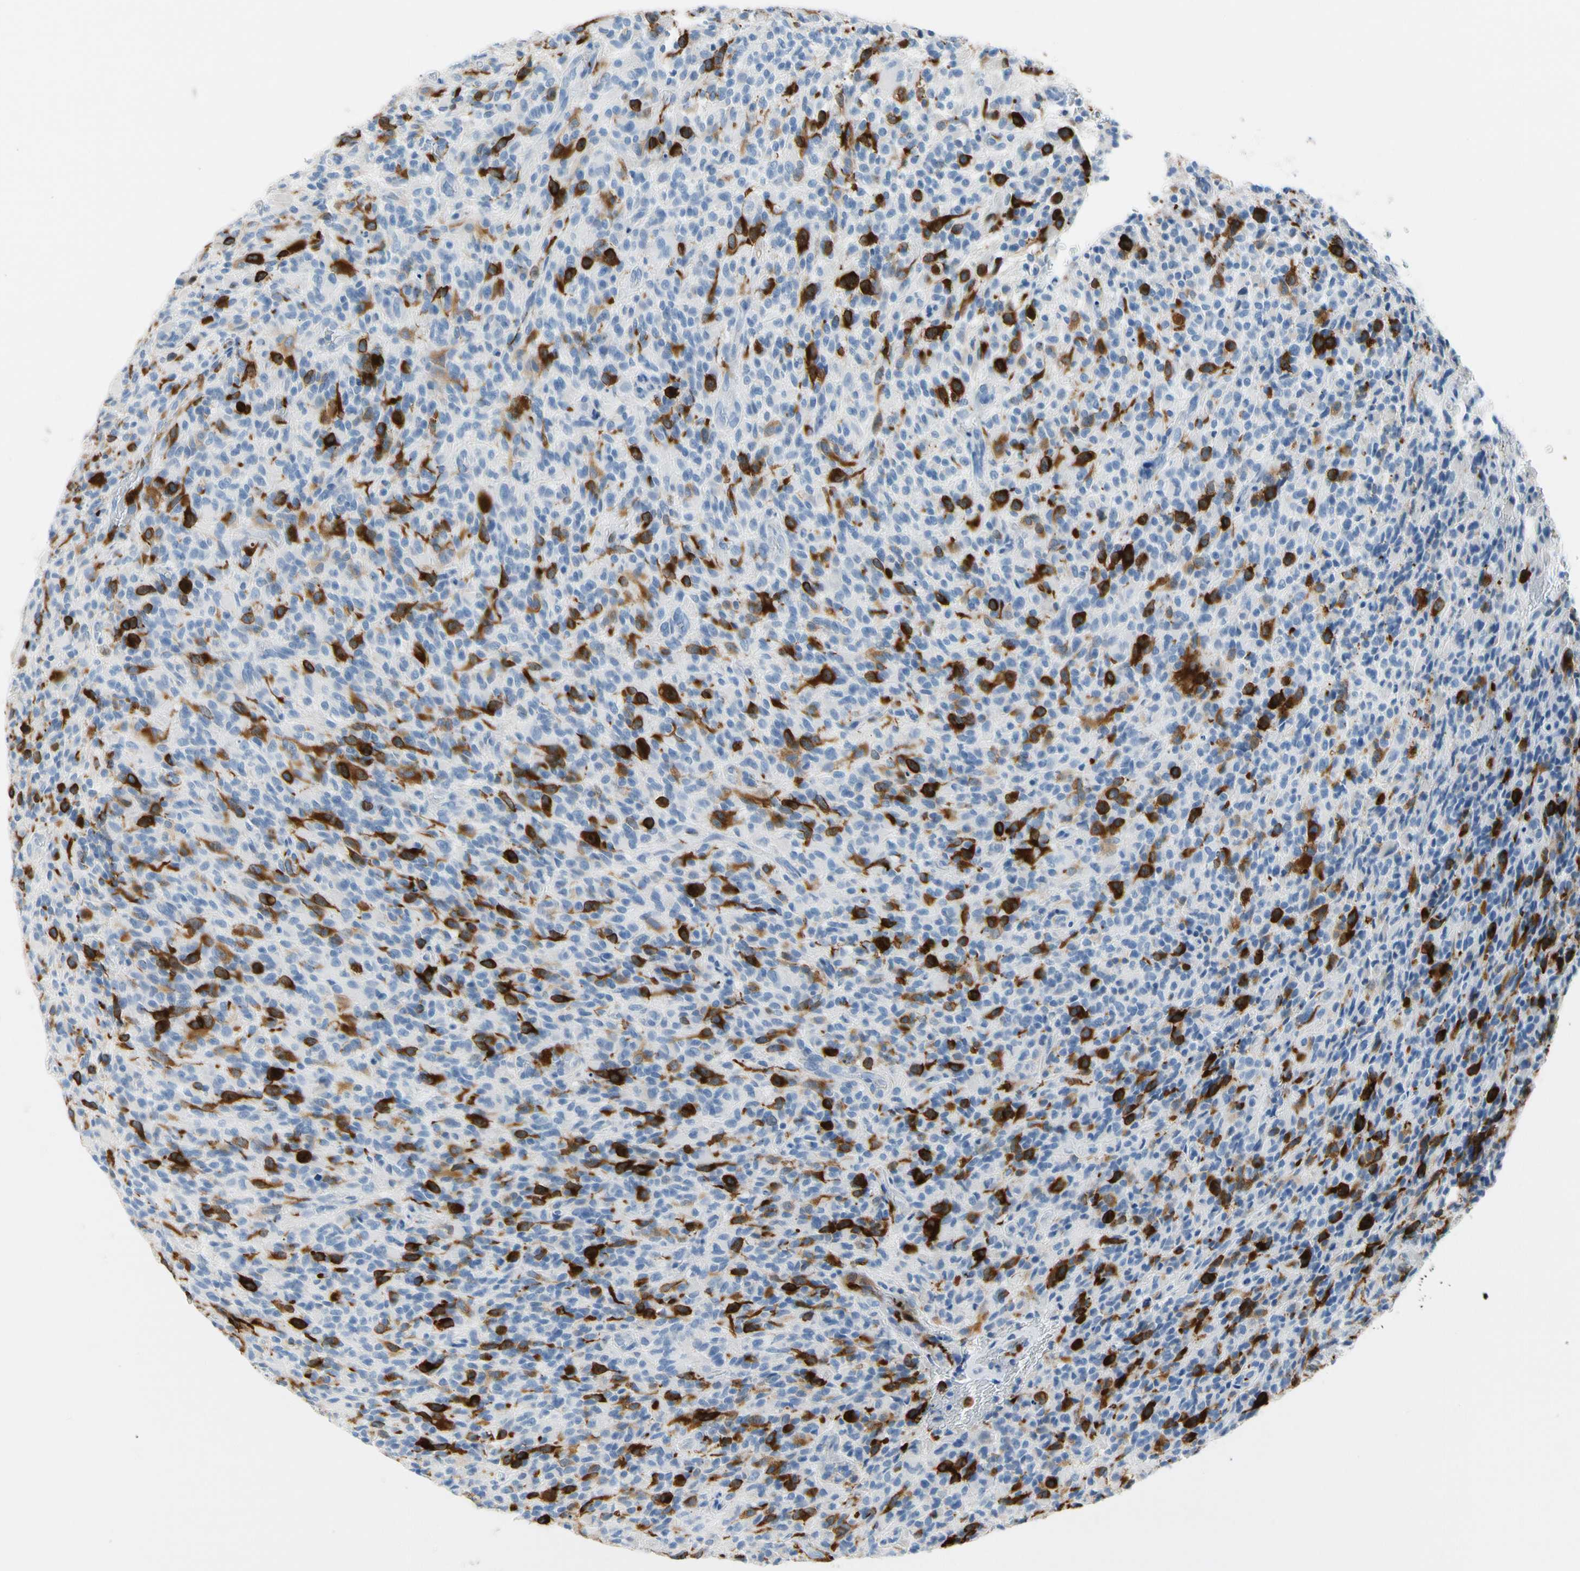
{"staining": {"intensity": "strong", "quantity": "25%-75%", "location": "cytoplasmic/membranous"}, "tissue": "glioma", "cell_type": "Tumor cells", "image_type": "cancer", "snomed": [{"axis": "morphology", "description": "Glioma, malignant, High grade"}, {"axis": "topography", "description": "Brain"}], "caption": "Human glioma stained with a protein marker displays strong staining in tumor cells.", "gene": "TACC3", "patient": {"sex": "male", "age": 71}}